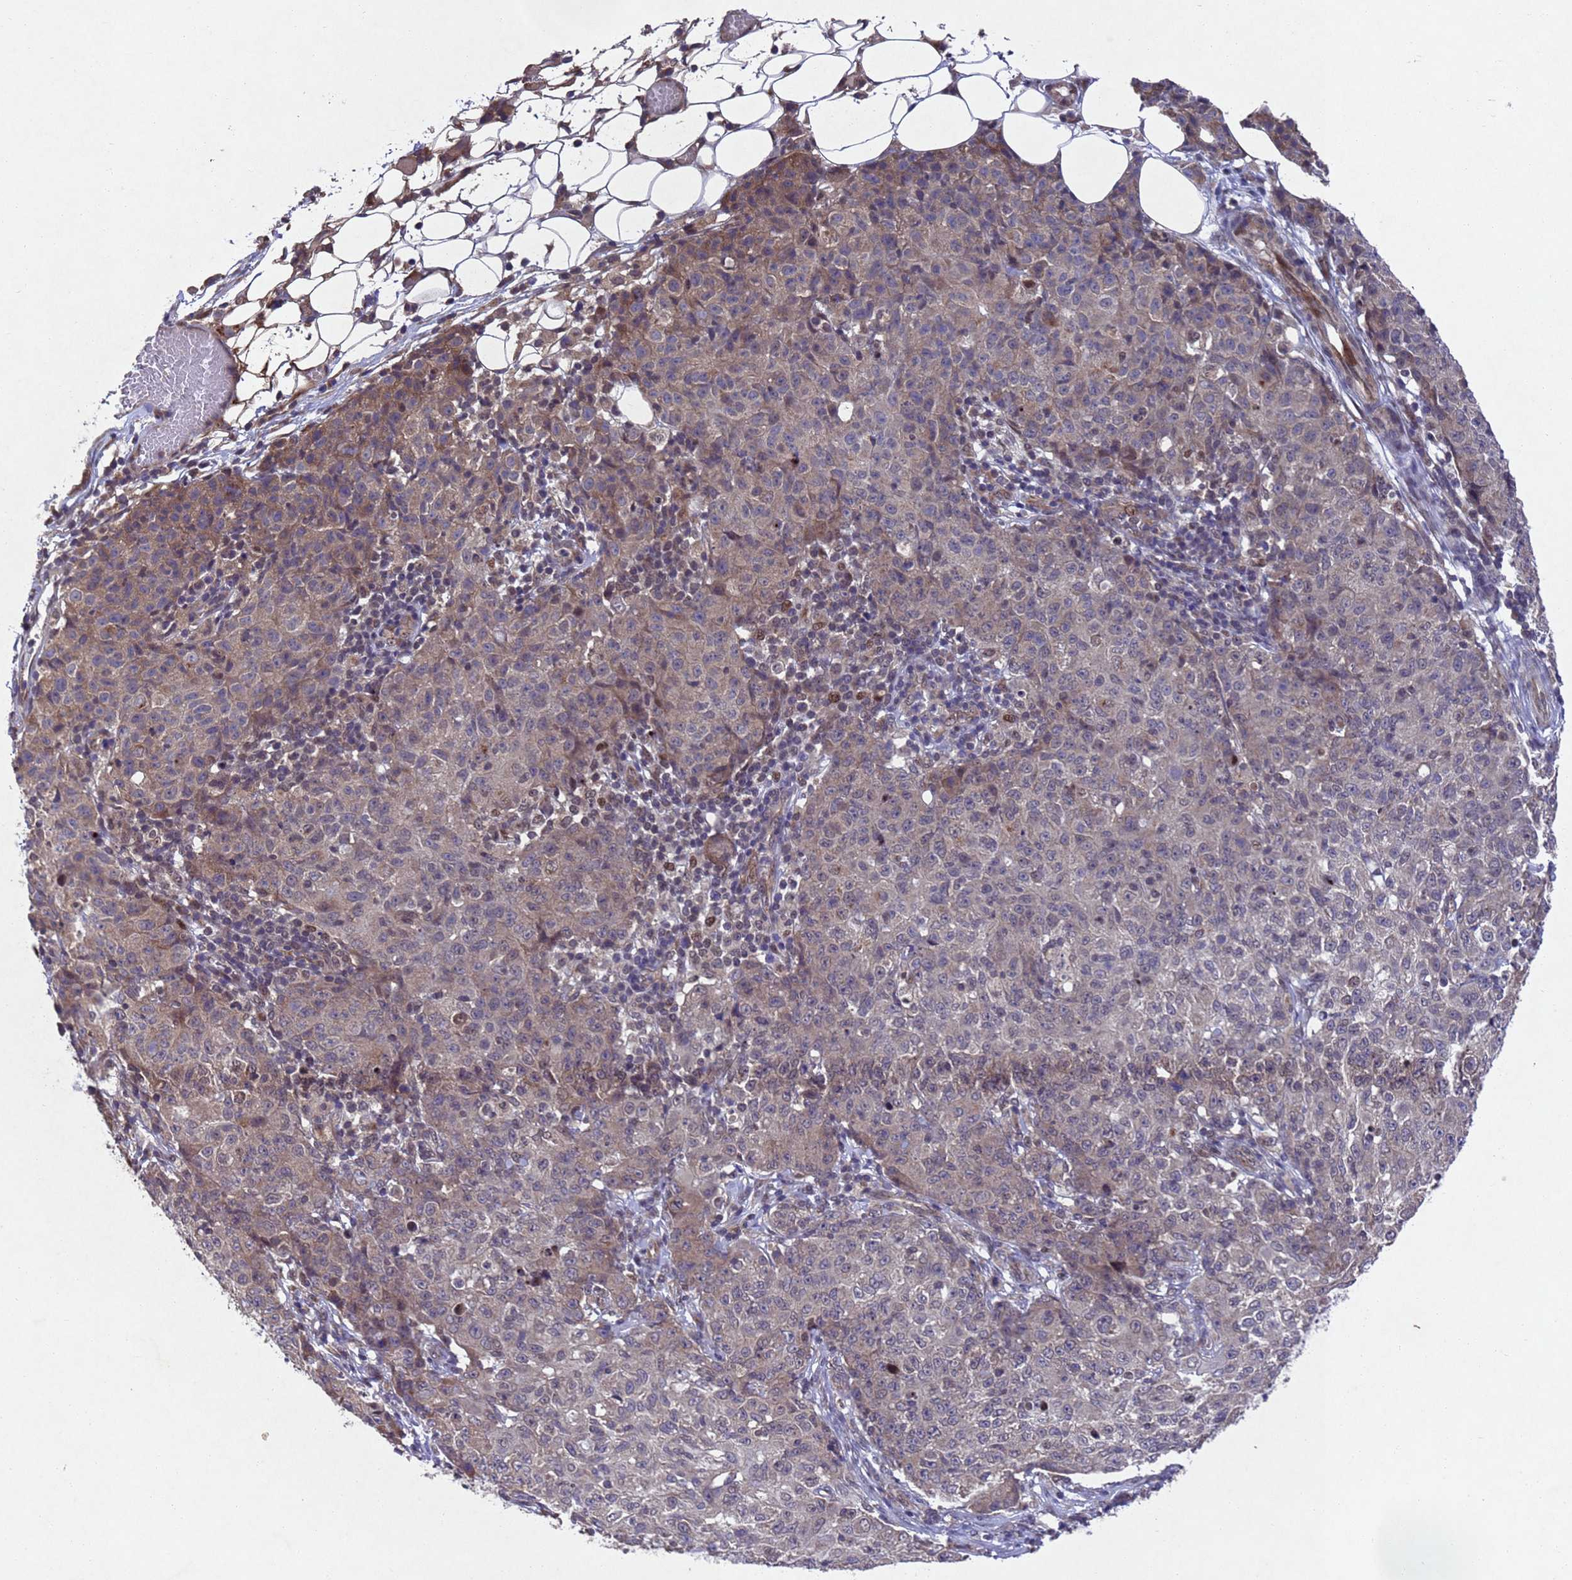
{"staining": {"intensity": "moderate", "quantity": "25%-75%", "location": "cytoplasmic/membranous"}, "tissue": "ovarian cancer", "cell_type": "Tumor cells", "image_type": "cancer", "snomed": [{"axis": "morphology", "description": "Carcinoma, endometroid"}, {"axis": "topography", "description": "Ovary"}], "caption": "Immunohistochemical staining of human endometroid carcinoma (ovarian) displays moderate cytoplasmic/membranous protein expression in about 25%-75% of tumor cells. The staining was performed using DAB (3,3'-diaminobenzidine) to visualize the protein expression in brown, while the nuclei were stained in blue with hematoxylin (Magnification: 20x).", "gene": "TBK1", "patient": {"sex": "female", "age": 42}}